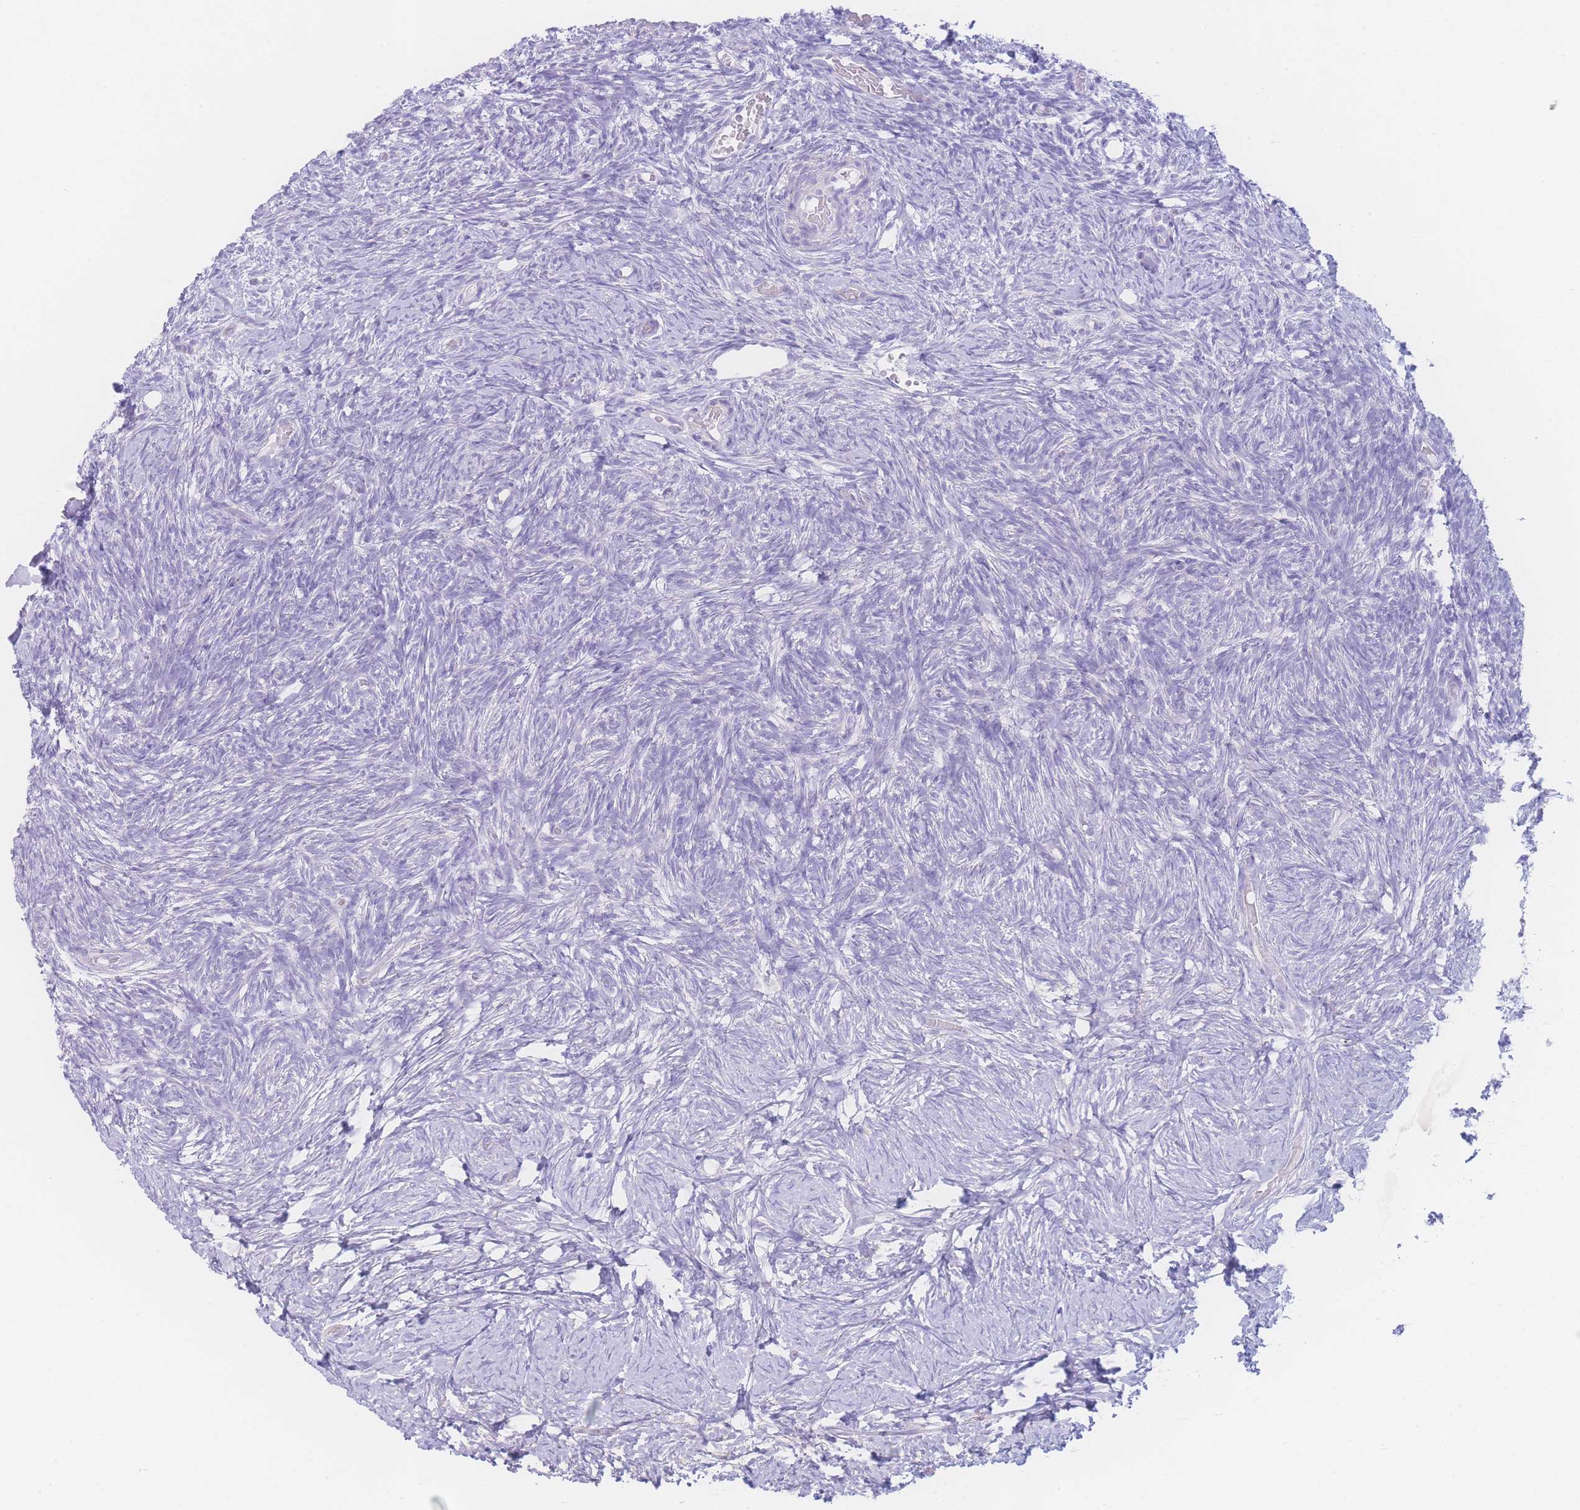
{"staining": {"intensity": "negative", "quantity": "none", "location": "none"}, "tissue": "ovary", "cell_type": "Ovarian stroma cells", "image_type": "normal", "snomed": [{"axis": "morphology", "description": "Normal tissue, NOS"}, {"axis": "topography", "description": "Ovary"}], "caption": "High power microscopy histopathology image of an immunohistochemistry photomicrograph of benign ovary, revealing no significant staining in ovarian stroma cells.", "gene": "NBEAL1", "patient": {"sex": "female", "age": 39}}